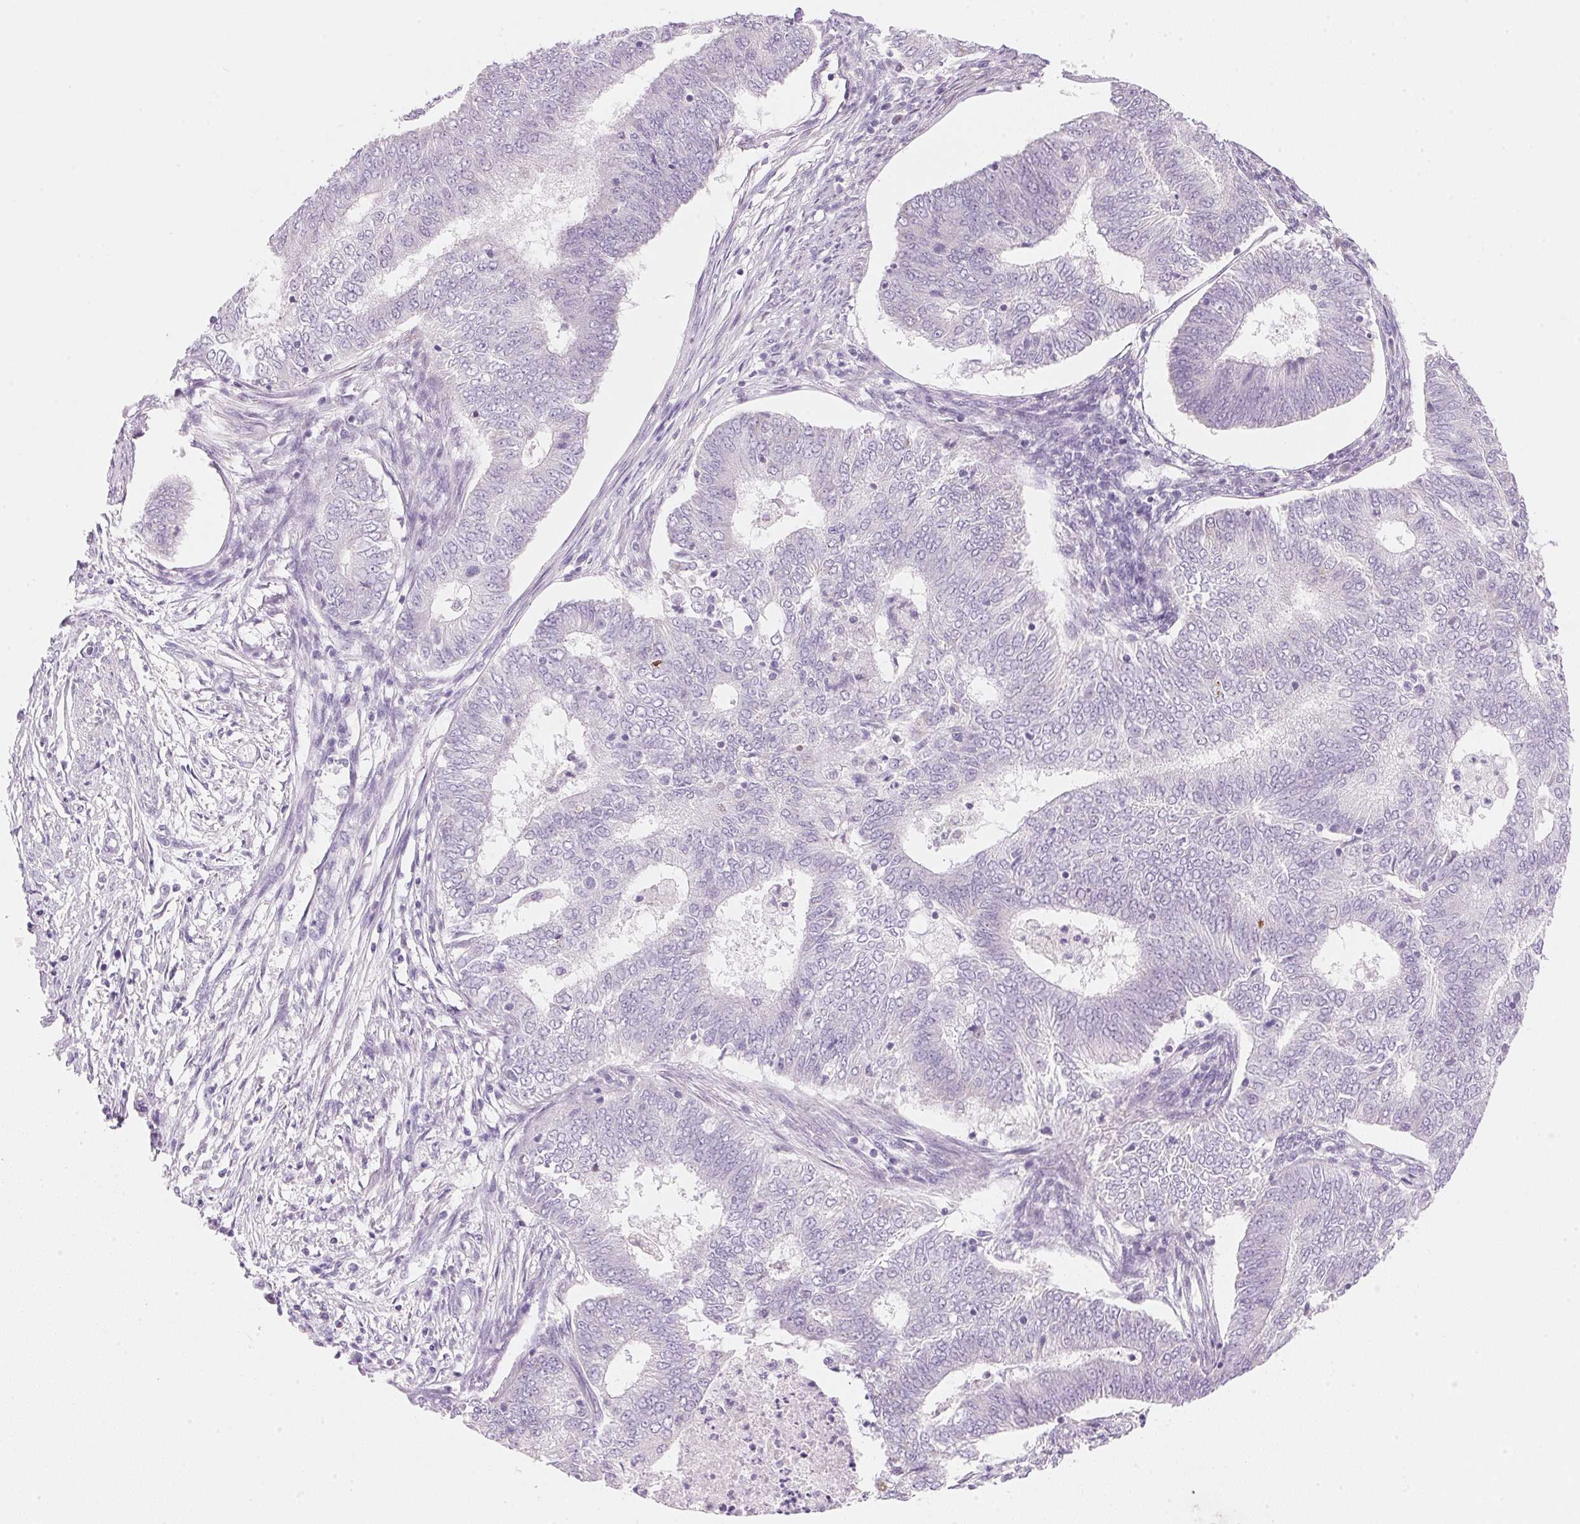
{"staining": {"intensity": "negative", "quantity": "none", "location": "none"}, "tissue": "endometrial cancer", "cell_type": "Tumor cells", "image_type": "cancer", "snomed": [{"axis": "morphology", "description": "Adenocarcinoma, NOS"}, {"axis": "topography", "description": "Endometrium"}], "caption": "Image shows no significant protein staining in tumor cells of adenocarcinoma (endometrial). (Brightfield microscopy of DAB (3,3'-diaminobenzidine) immunohistochemistry at high magnification).", "gene": "CYP11B1", "patient": {"sex": "female", "age": 62}}